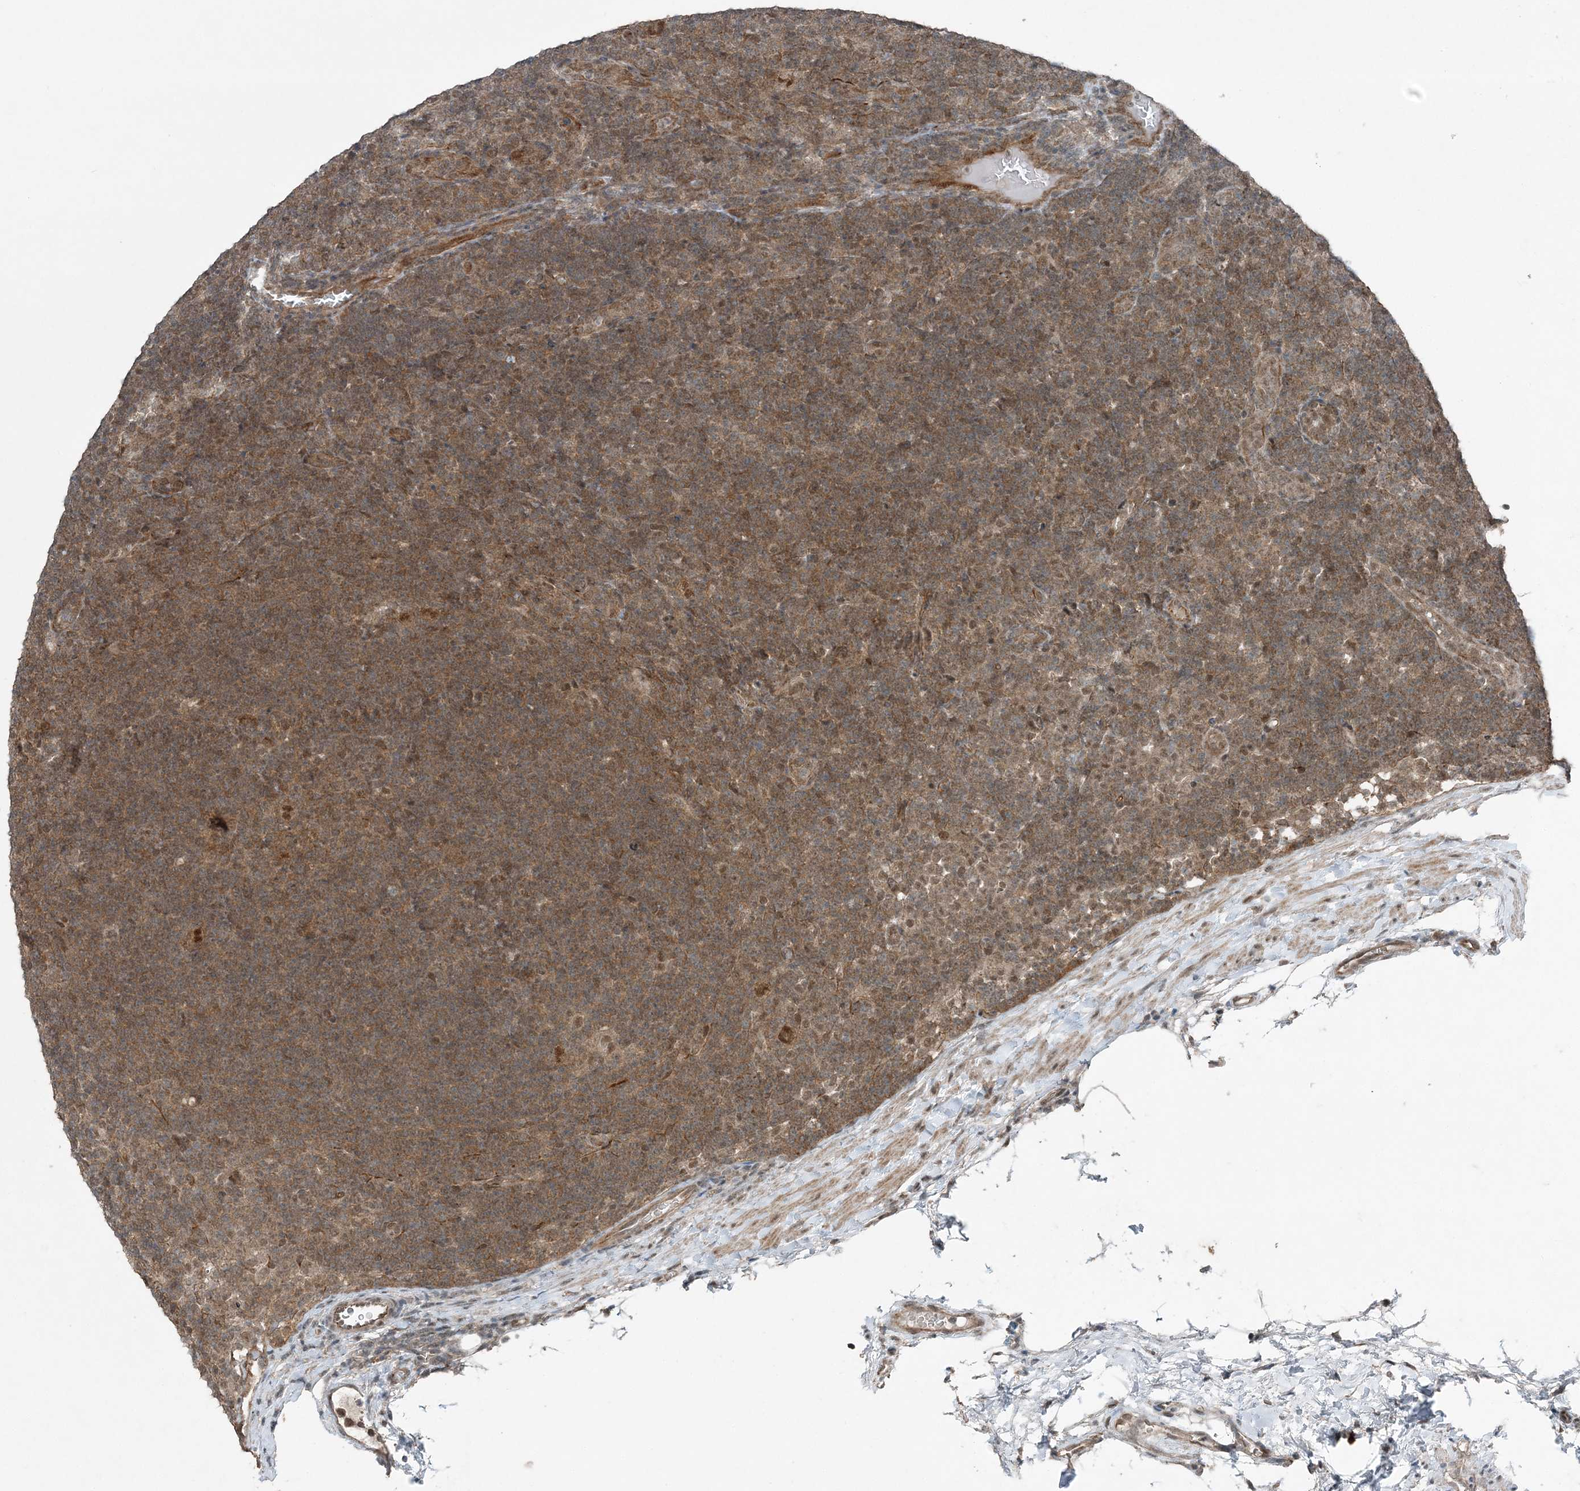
{"staining": {"intensity": "moderate", "quantity": ">75%", "location": "nuclear"}, "tissue": "lymphoma", "cell_type": "Tumor cells", "image_type": "cancer", "snomed": [{"axis": "morphology", "description": "Hodgkin's disease, NOS"}, {"axis": "topography", "description": "Lymph node"}], "caption": "A histopathology image showing moderate nuclear staining in about >75% of tumor cells in lymphoma, as visualized by brown immunohistochemical staining.", "gene": "COPS7B", "patient": {"sex": "female", "age": 57}}